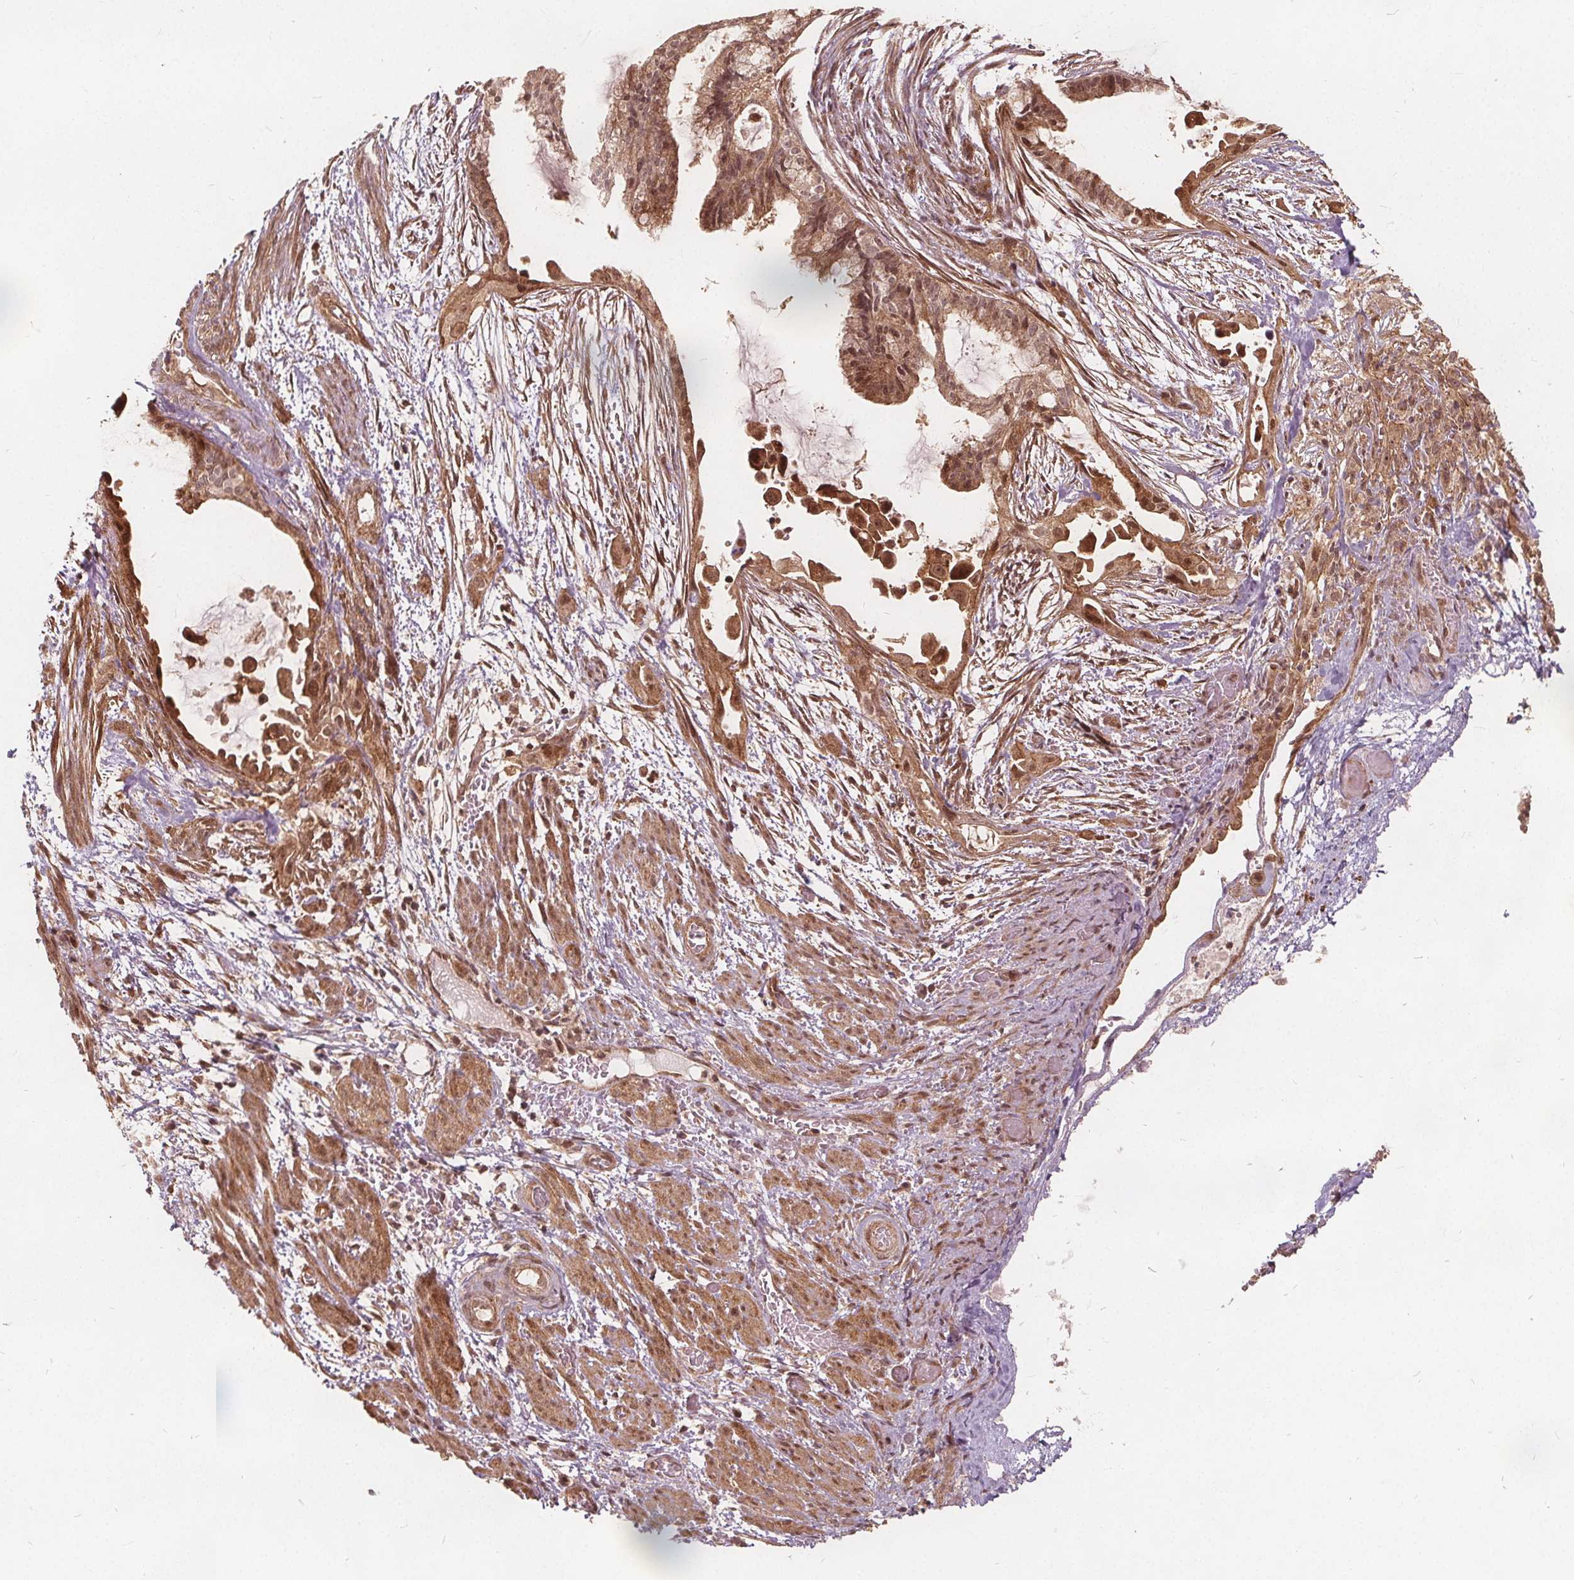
{"staining": {"intensity": "moderate", "quantity": ">75%", "location": "cytoplasmic/membranous,nuclear"}, "tissue": "endometrial cancer", "cell_type": "Tumor cells", "image_type": "cancer", "snomed": [{"axis": "morphology", "description": "Adenocarcinoma, NOS"}, {"axis": "topography", "description": "Endometrium"}], "caption": "Endometrial cancer (adenocarcinoma) tissue reveals moderate cytoplasmic/membranous and nuclear positivity in about >75% of tumor cells", "gene": "PPP1CB", "patient": {"sex": "female", "age": 86}}